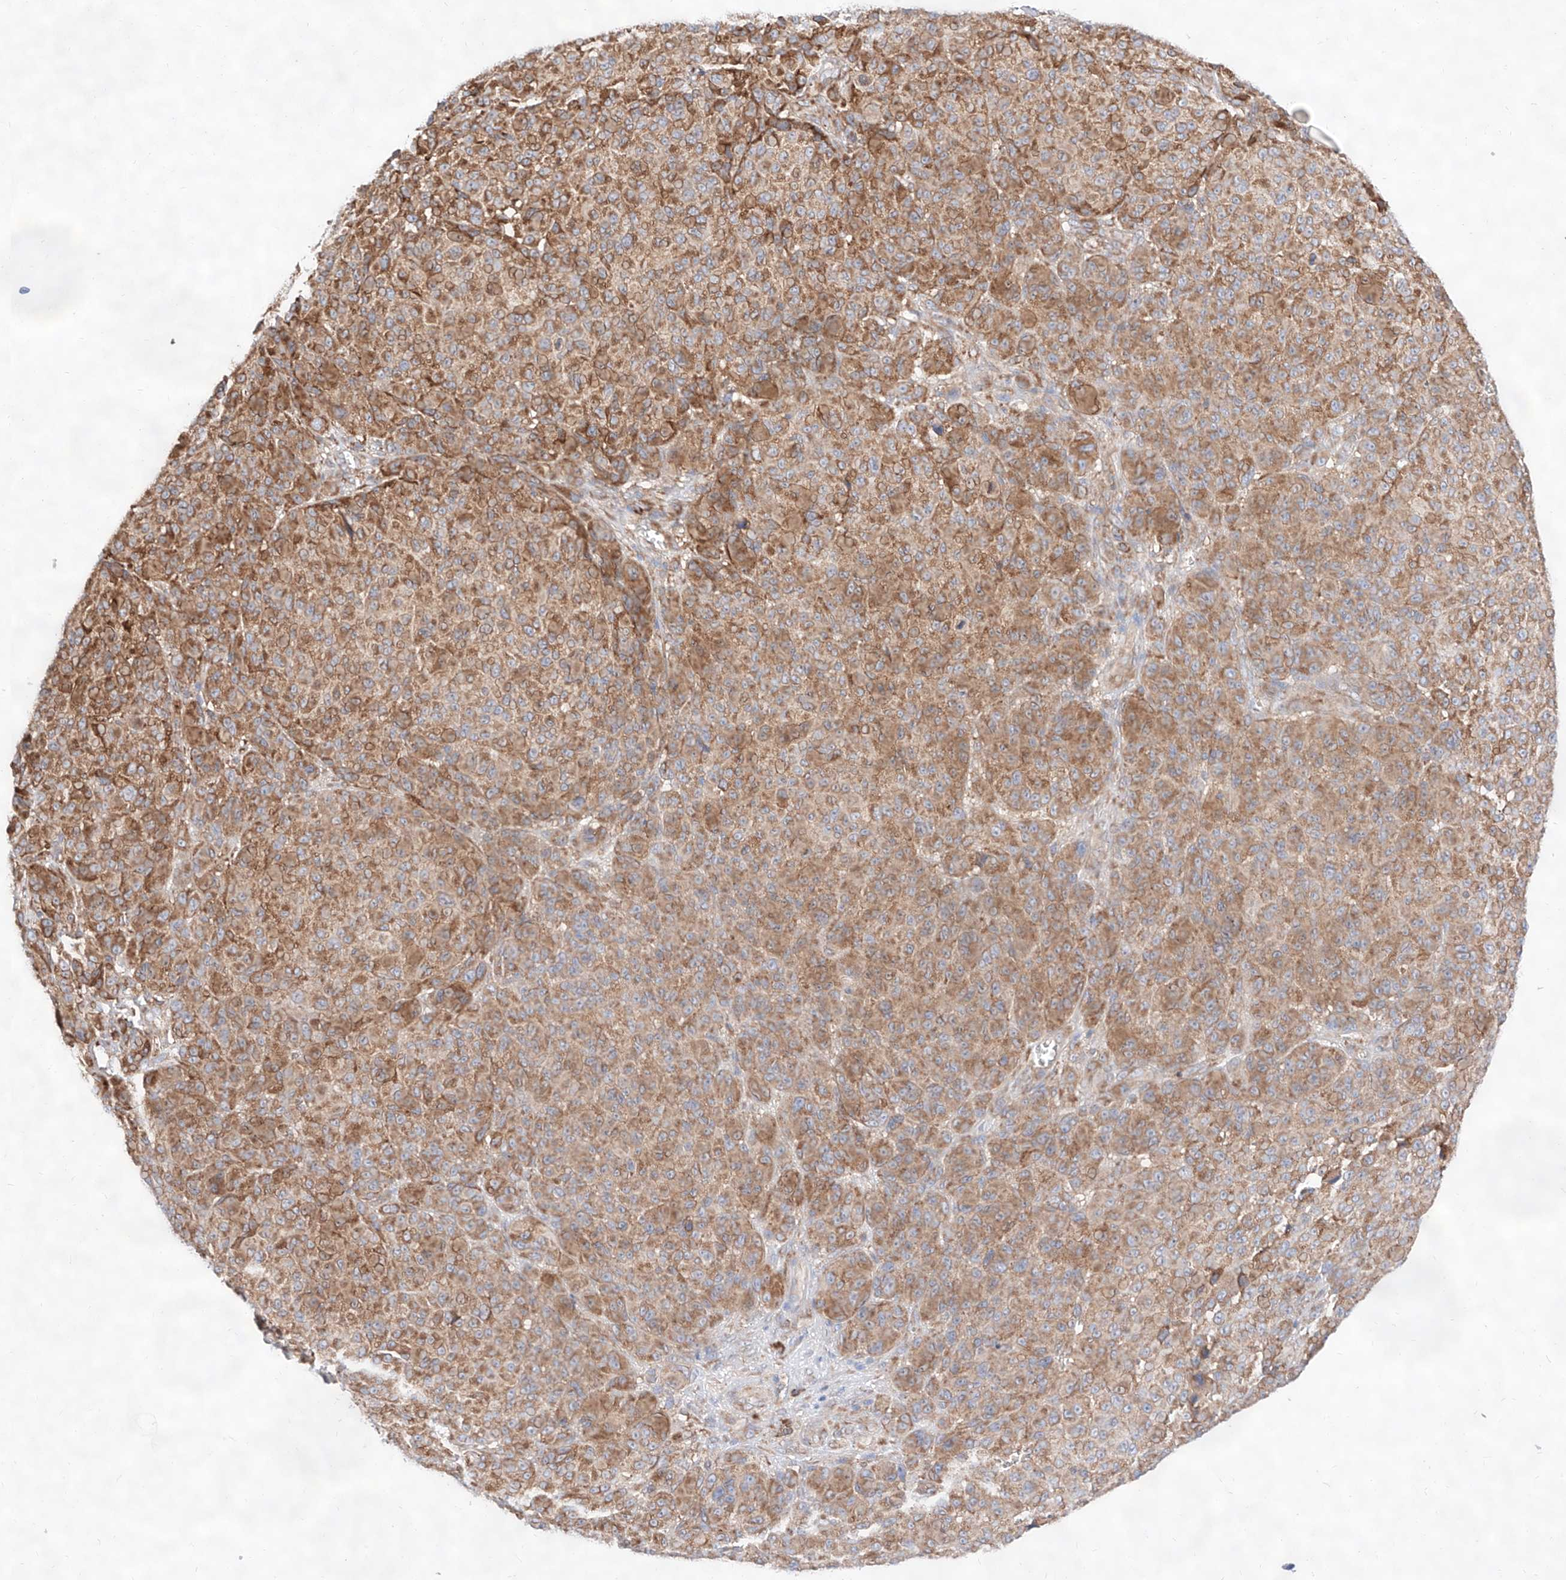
{"staining": {"intensity": "moderate", "quantity": ">75%", "location": "cytoplasmic/membranous"}, "tissue": "melanoma", "cell_type": "Tumor cells", "image_type": "cancer", "snomed": [{"axis": "morphology", "description": "Malignant melanoma, NOS"}, {"axis": "topography", "description": "Skin"}], "caption": "Immunohistochemistry (IHC) image of neoplastic tissue: malignant melanoma stained using immunohistochemistry demonstrates medium levels of moderate protein expression localized specifically in the cytoplasmic/membranous of tumor cells, appearing as a cytoplasmic/membranous brown color.", "gene": "ATP9B", "patient": {"sex": "male", "age": 73}}